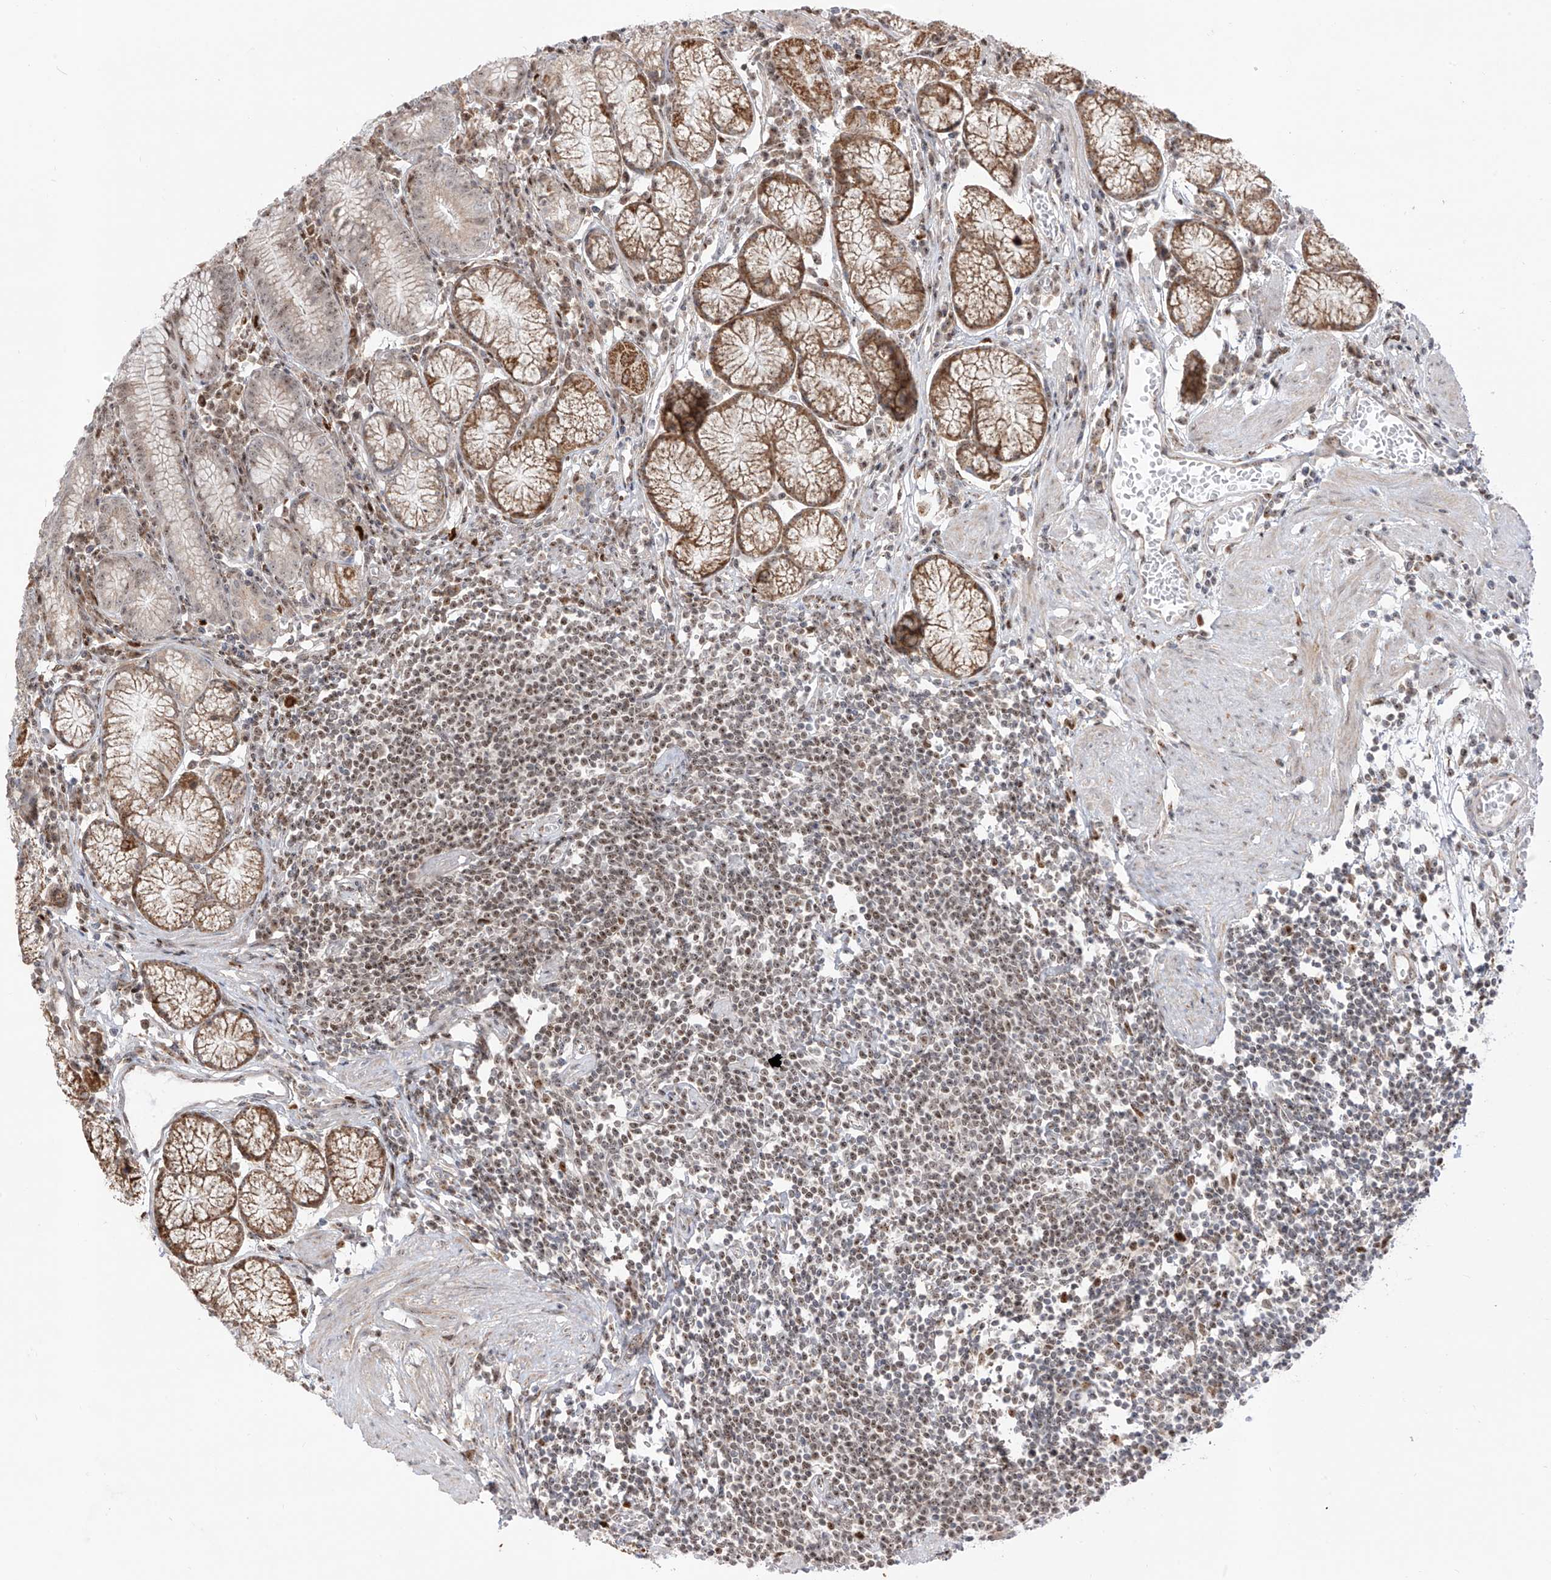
{"staining": {"intensity": "moderate", "quantity": "25%-75%", "location": "cytoplasmic/membranous,nuclear"}, "tissue": "stomach", "cell_type": "Glandular cells", "image_type": "normal", "snomed": [{"axis": "morphology", "description": "Normal tissue, NOS"}, {"axis": "topography", "description": "Stomach"}], "caption": "DAB immunohistochemical staining of normal stomach demonstrates moderate cytoplasmic/membranous,nuclear protein staining in approximately 25%-75% of glandular cells. Using DAB (brown) and hematoxylin (blue) stains, captured at high magnification using brightfield microscopy.", "gene": "ZBTB8A", "patient": {"sex": "male", "age": 55}}